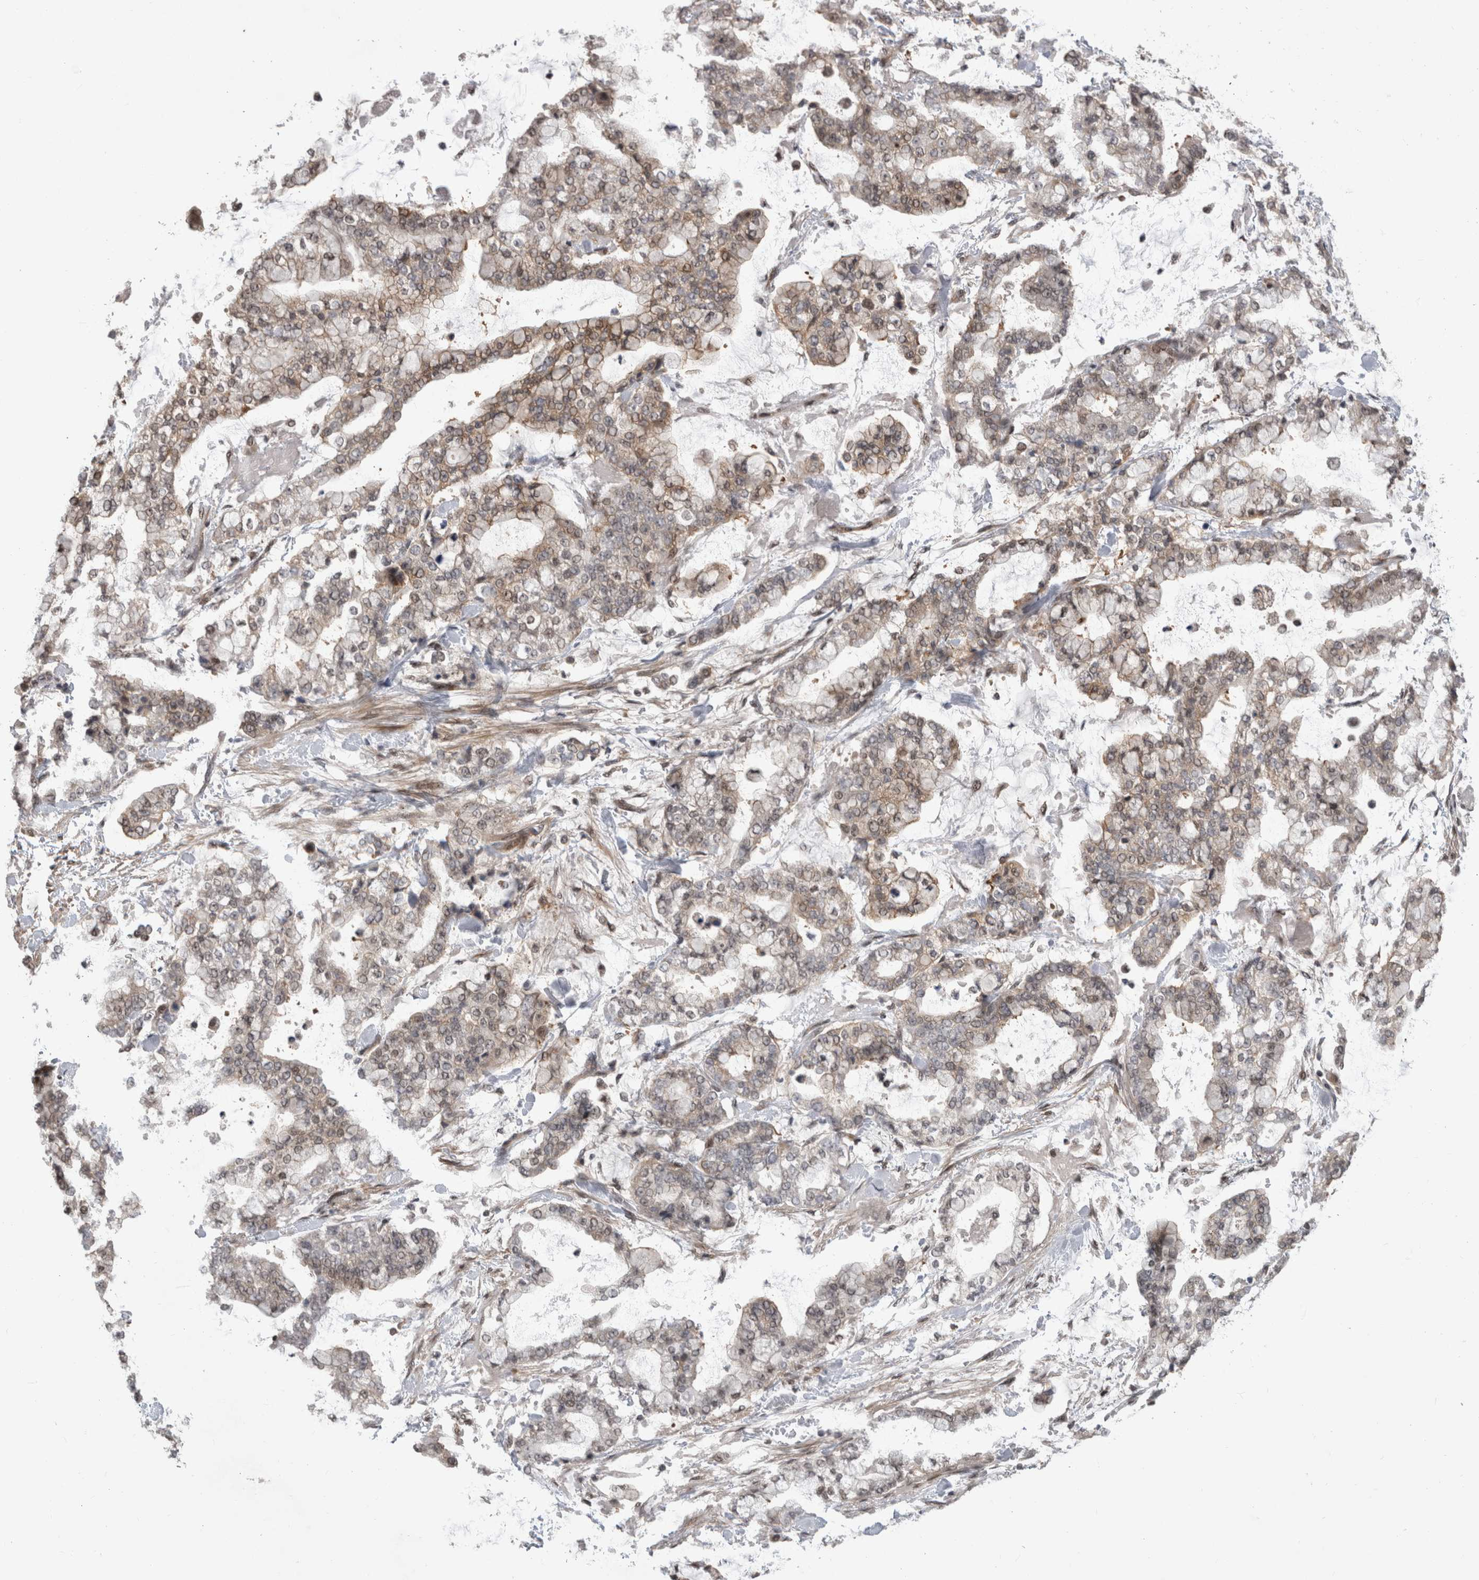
{"staining": {"intensity": "moderate", "quantity": "25%-75%", "location": "cytoplasmic/membranous"}, "tissue": "stomach cancer", "cell_type": "Tumor cells", "image_type": "cancer", "snomed": [{"axis": "morphology", "description": "Normal tissue, NOS"}, {"axis": "morphology", "description": "Adenocarcinoma, NOS"}, {"axis": "topography", "description": "Stomach, upper"}, {"axis": "topography", "description": "Stomach"}], "caption": "Moderate cytoplasmic/membranous protein positivity is seen in about 25%-75% of tumor cells in adenocarcinoma (stomach).", "gene": "MTBP", "patient": {"sex": "male", "age": 76}}